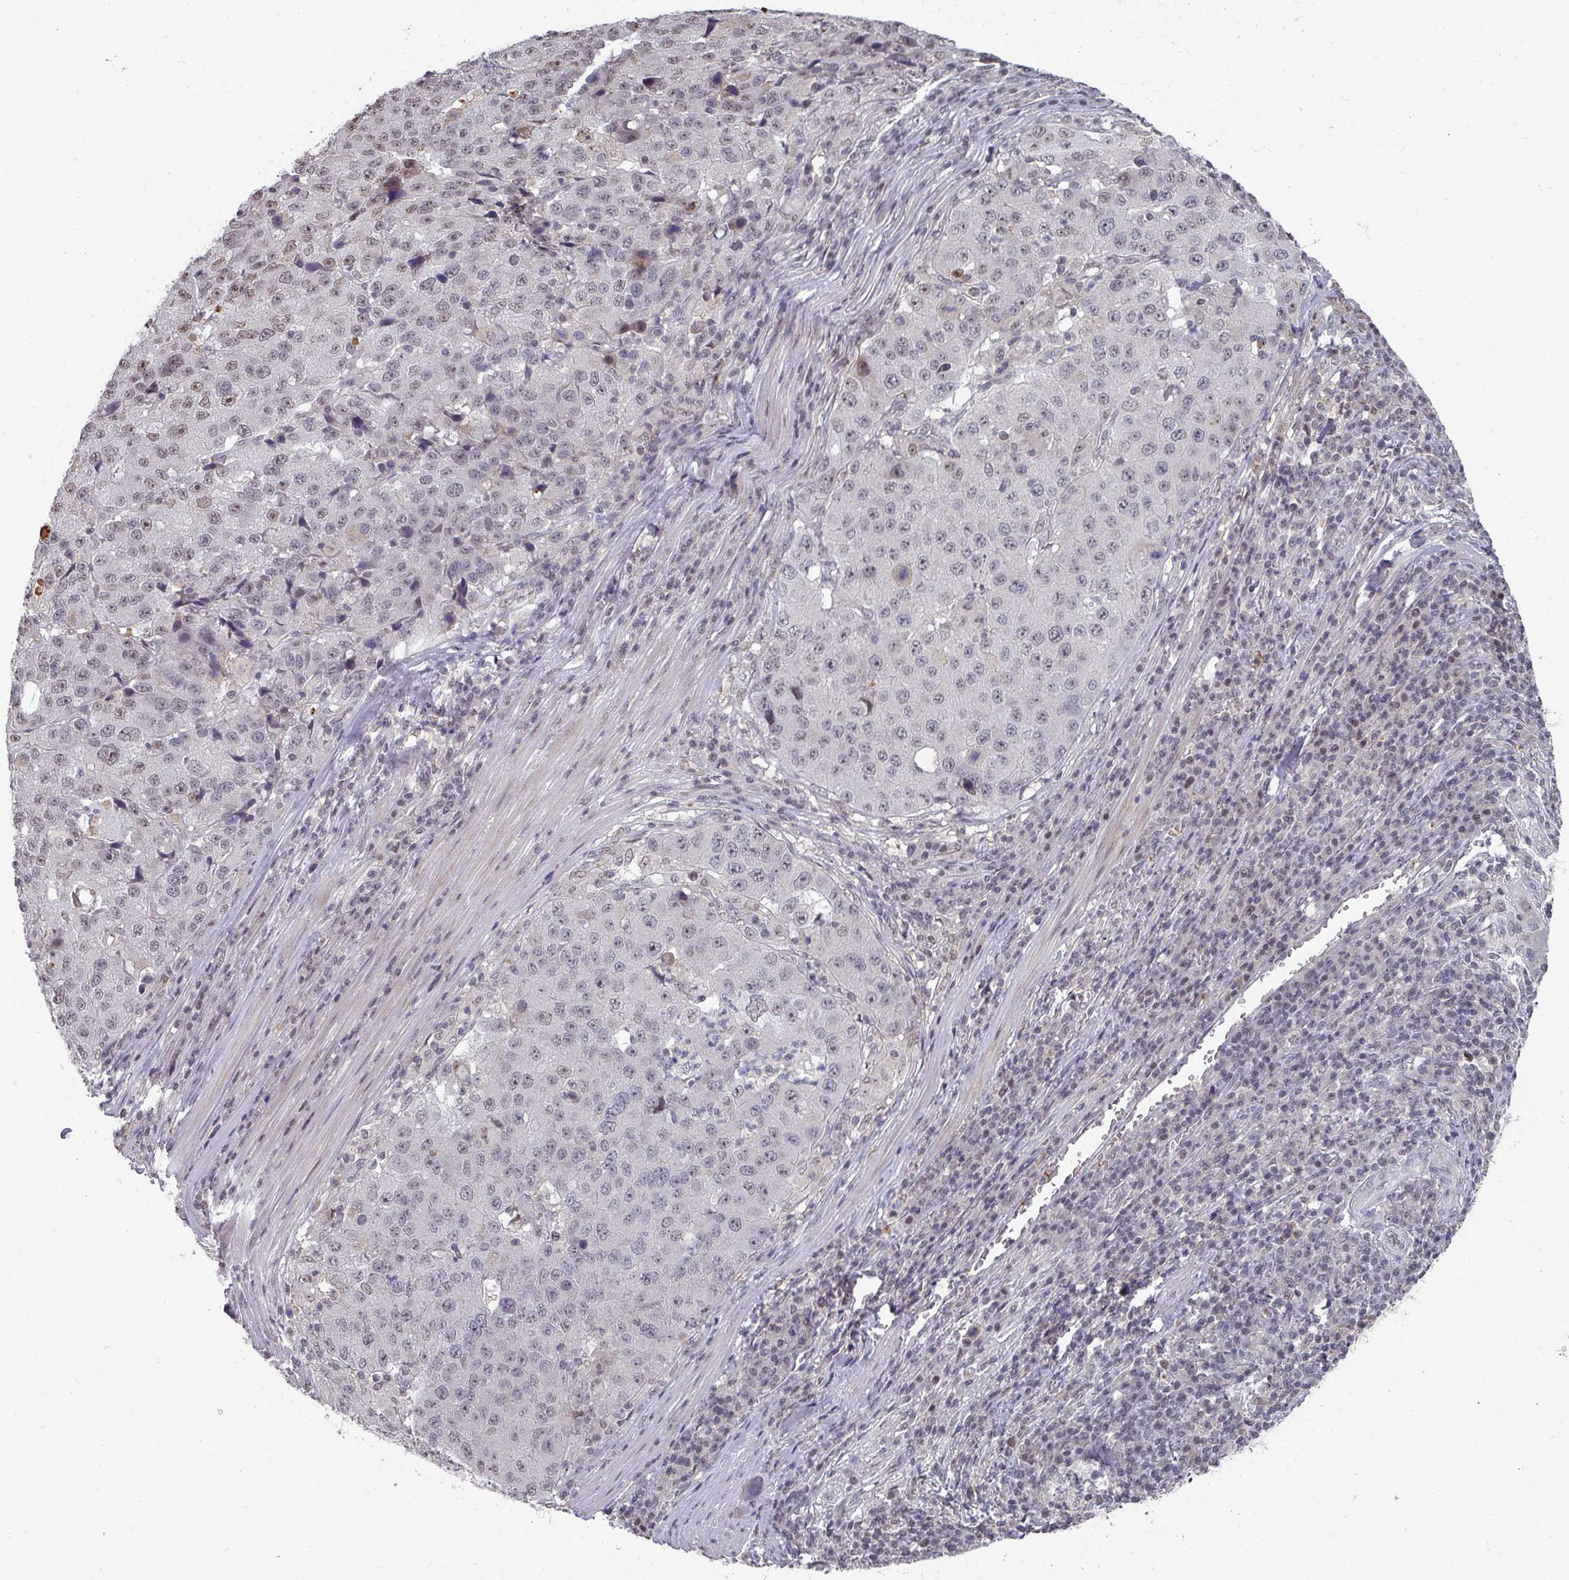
{"staining": {"intensity": "negative", "quantity": "none", "location": "none"}, "tissue": "stomach cancer", "cell_type": "Tumor cells", "image_type": "cancer", "snomed": [{"axis": "morphology", "description": "Adenocarcinoma, NOS"}, {"axis": "topography", "description": "Stomach"}], "caption": "Tumor cells are negative for protein expression in human stomach adenocarcinoma.", "gene": "ZNF654", "patient": {"sex": "male", "age": 71}}